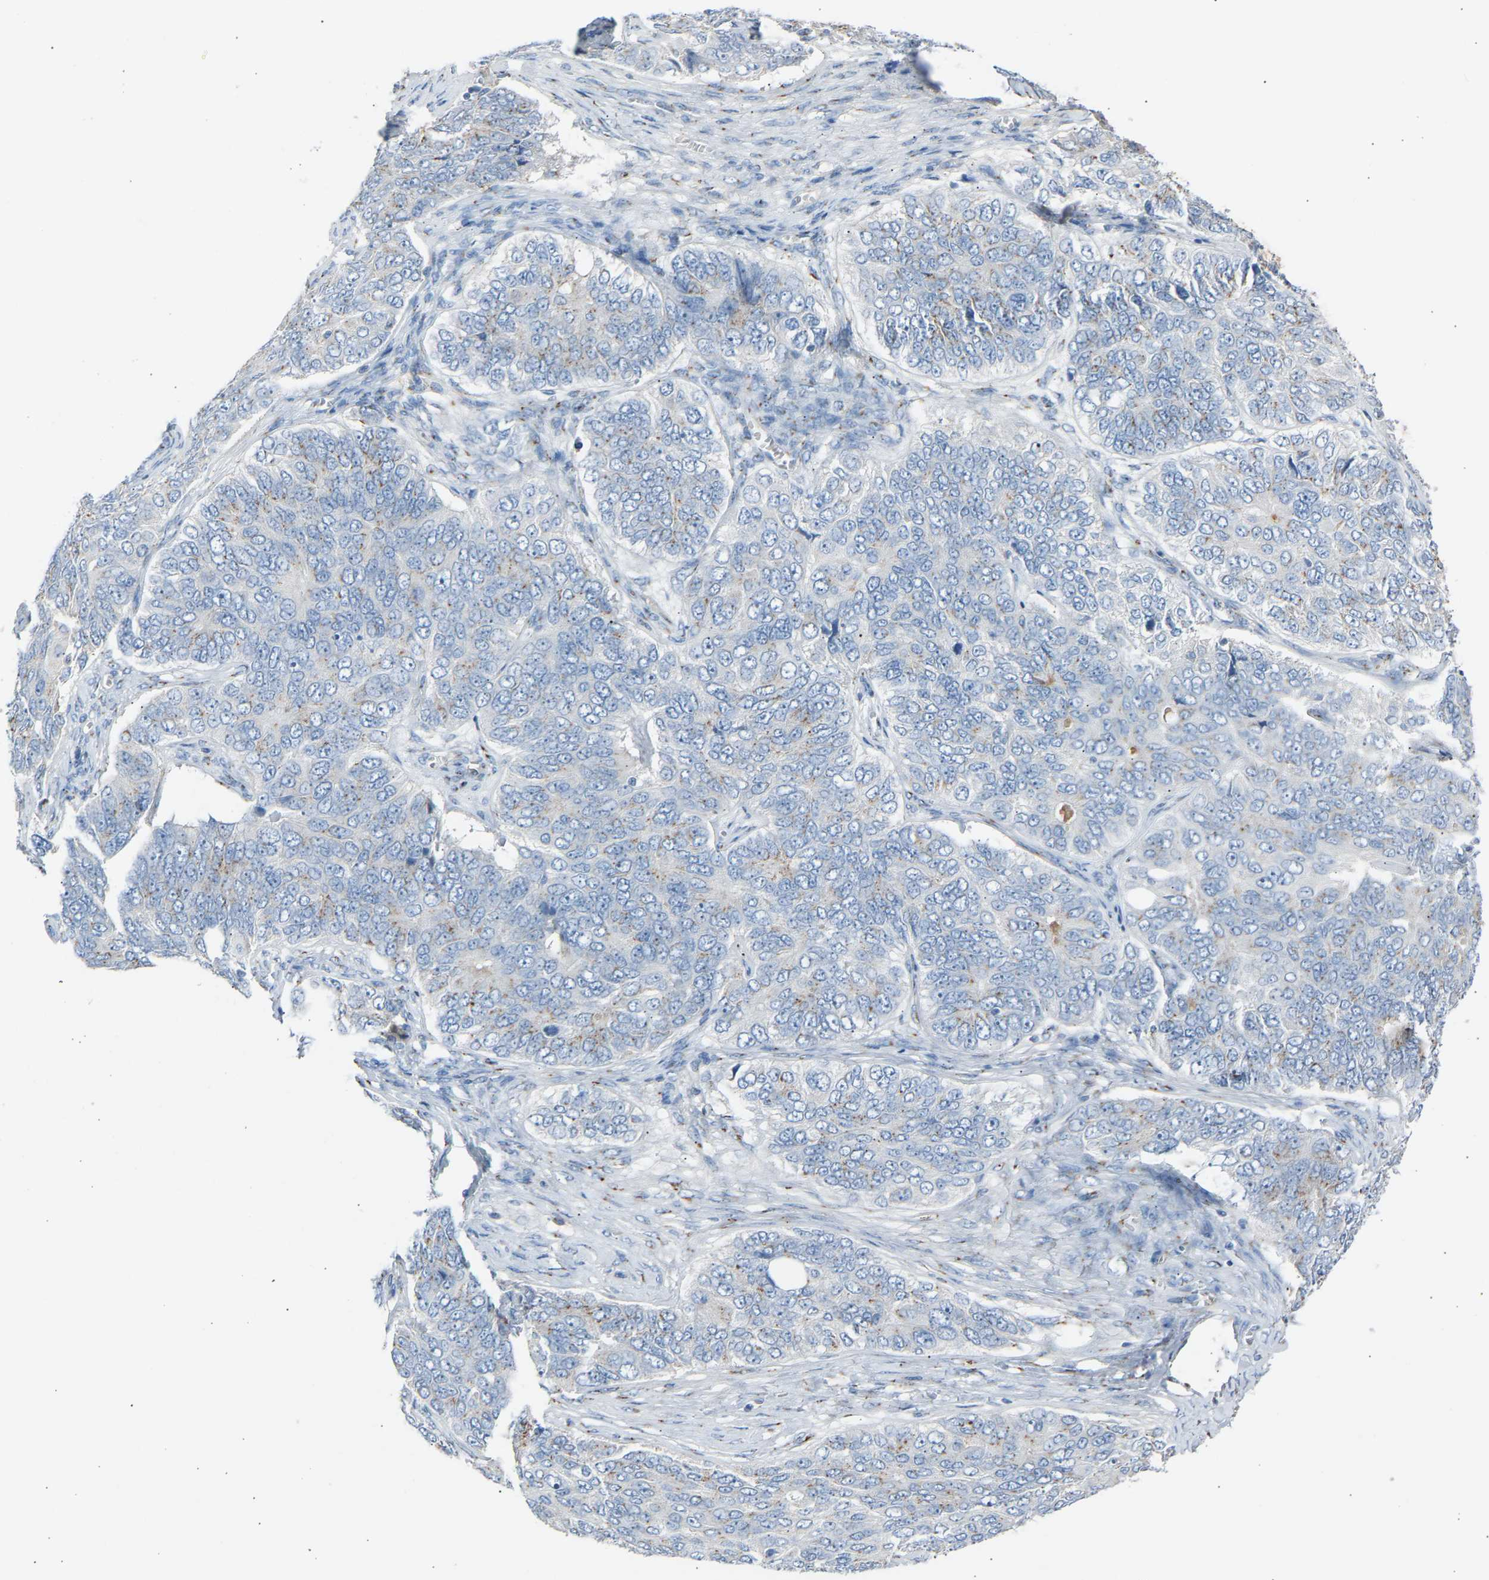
{"staining": {"intensity": "negative", "quantity": "none", "location": "none"}, "tissue": "ovarian cancer", "cell_type": "Tumor cells", "image_type": "cancer", "snomed": [{"axis": "morphology", "description": "Carcinoma, endometroid"}, {"axis": "topography", "description": "Ovary"}], "caption": "This is an immunohistochemistry photomicrograph of human ovarian cancer (endometroid carcinoma). There is no staining in tumor cells.", "gene": "CYREN", "patient": {"sex": "female", "age": 51}}